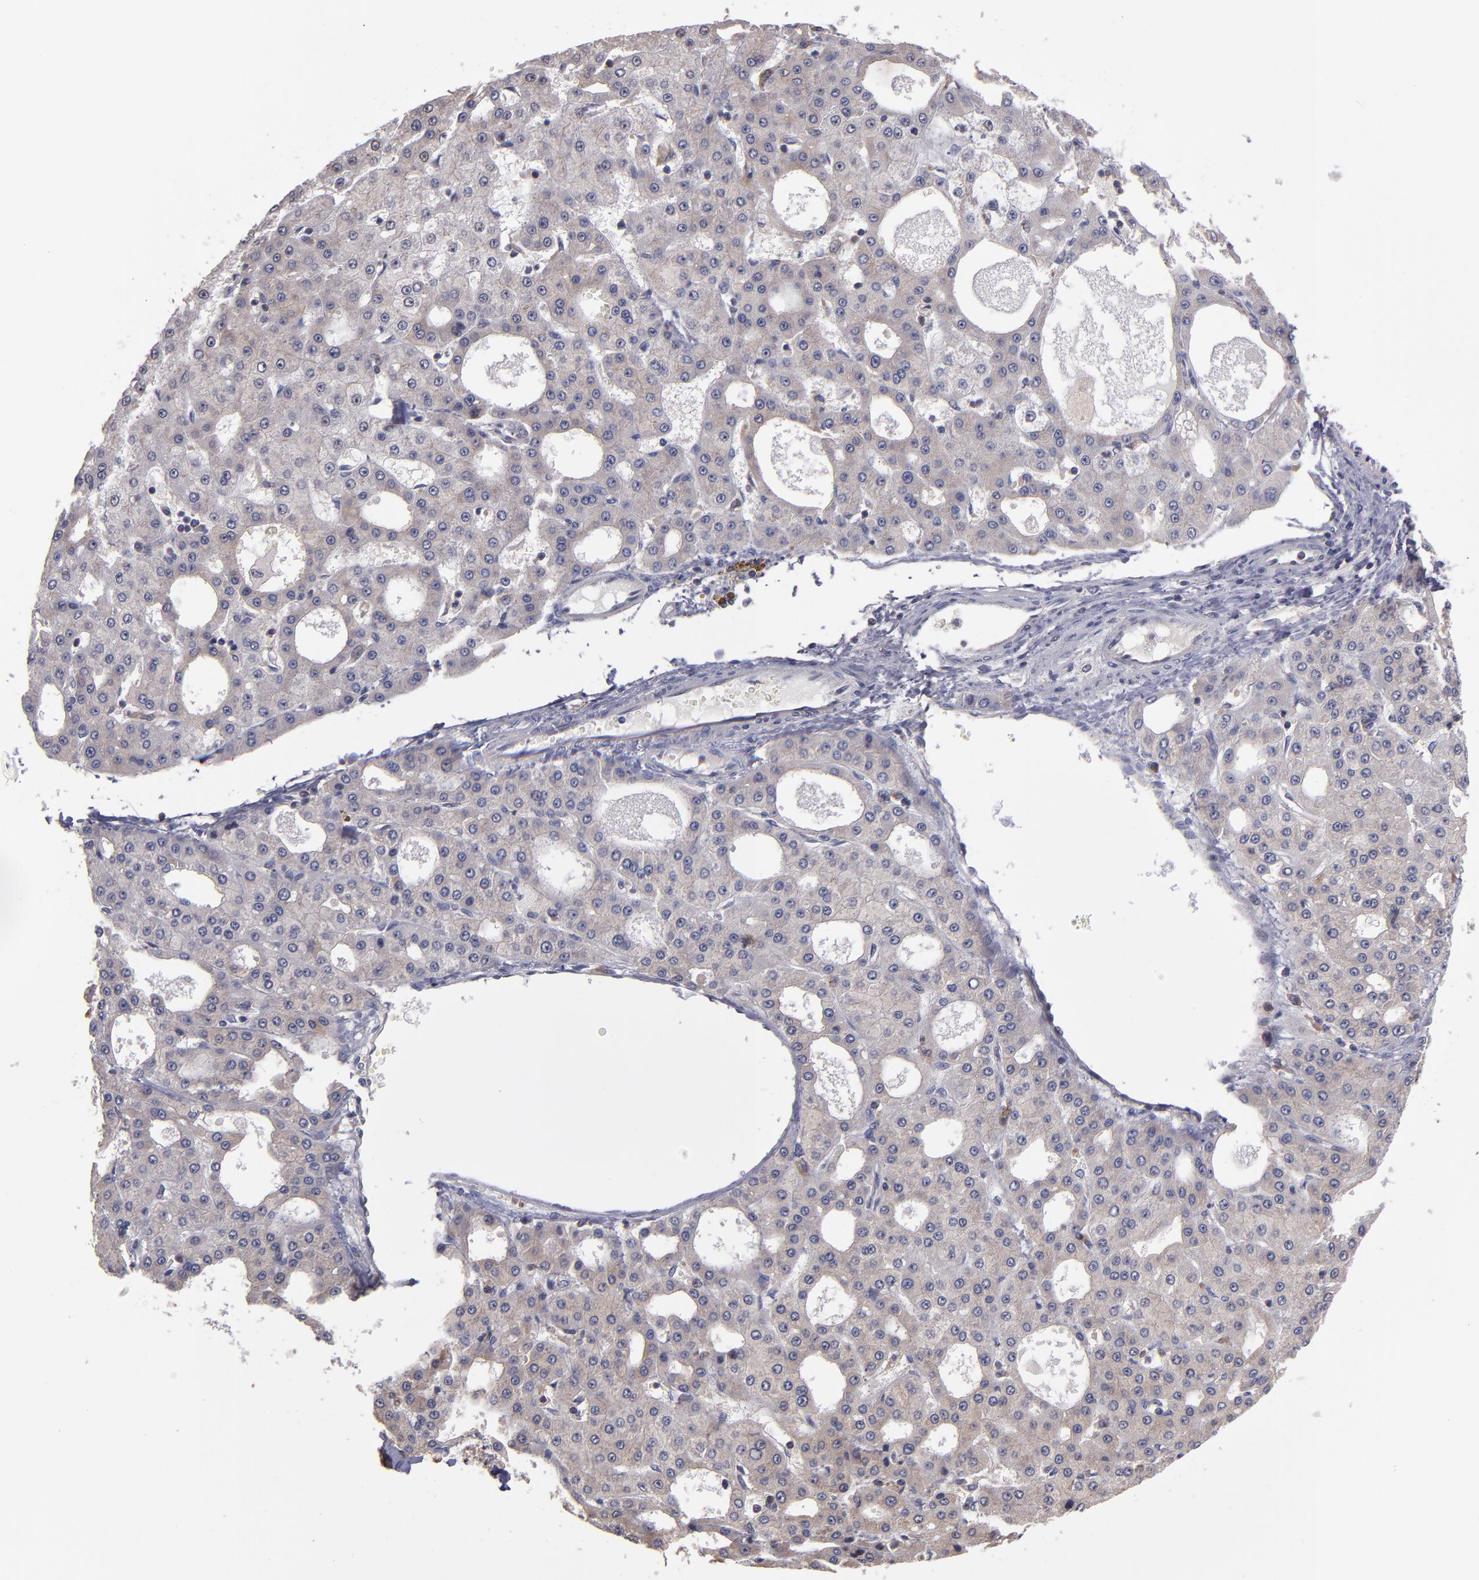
{"staining": {"intensity": "weak", "quantity": "<25%", "location": "cytoplasmic/membranous"}, "tissue": "liver cancer", "cell_type": "Tumor cells", "image_type": "cancer", "snomed": [{"axis": "morphology", "description": "Carcinoma, Hepatocellular, NOS"}, {"axis": "topography", "description": "Liver"}], "caption": "DAB (3,3'-diaminobenzidine) immunohistochemical staining of liver cancer (hepatocellular carcinoma) demonstrates no significant positivity in tumor cells.", "gene": "NF2", "patient": {"sex": "male", "age": 47}}